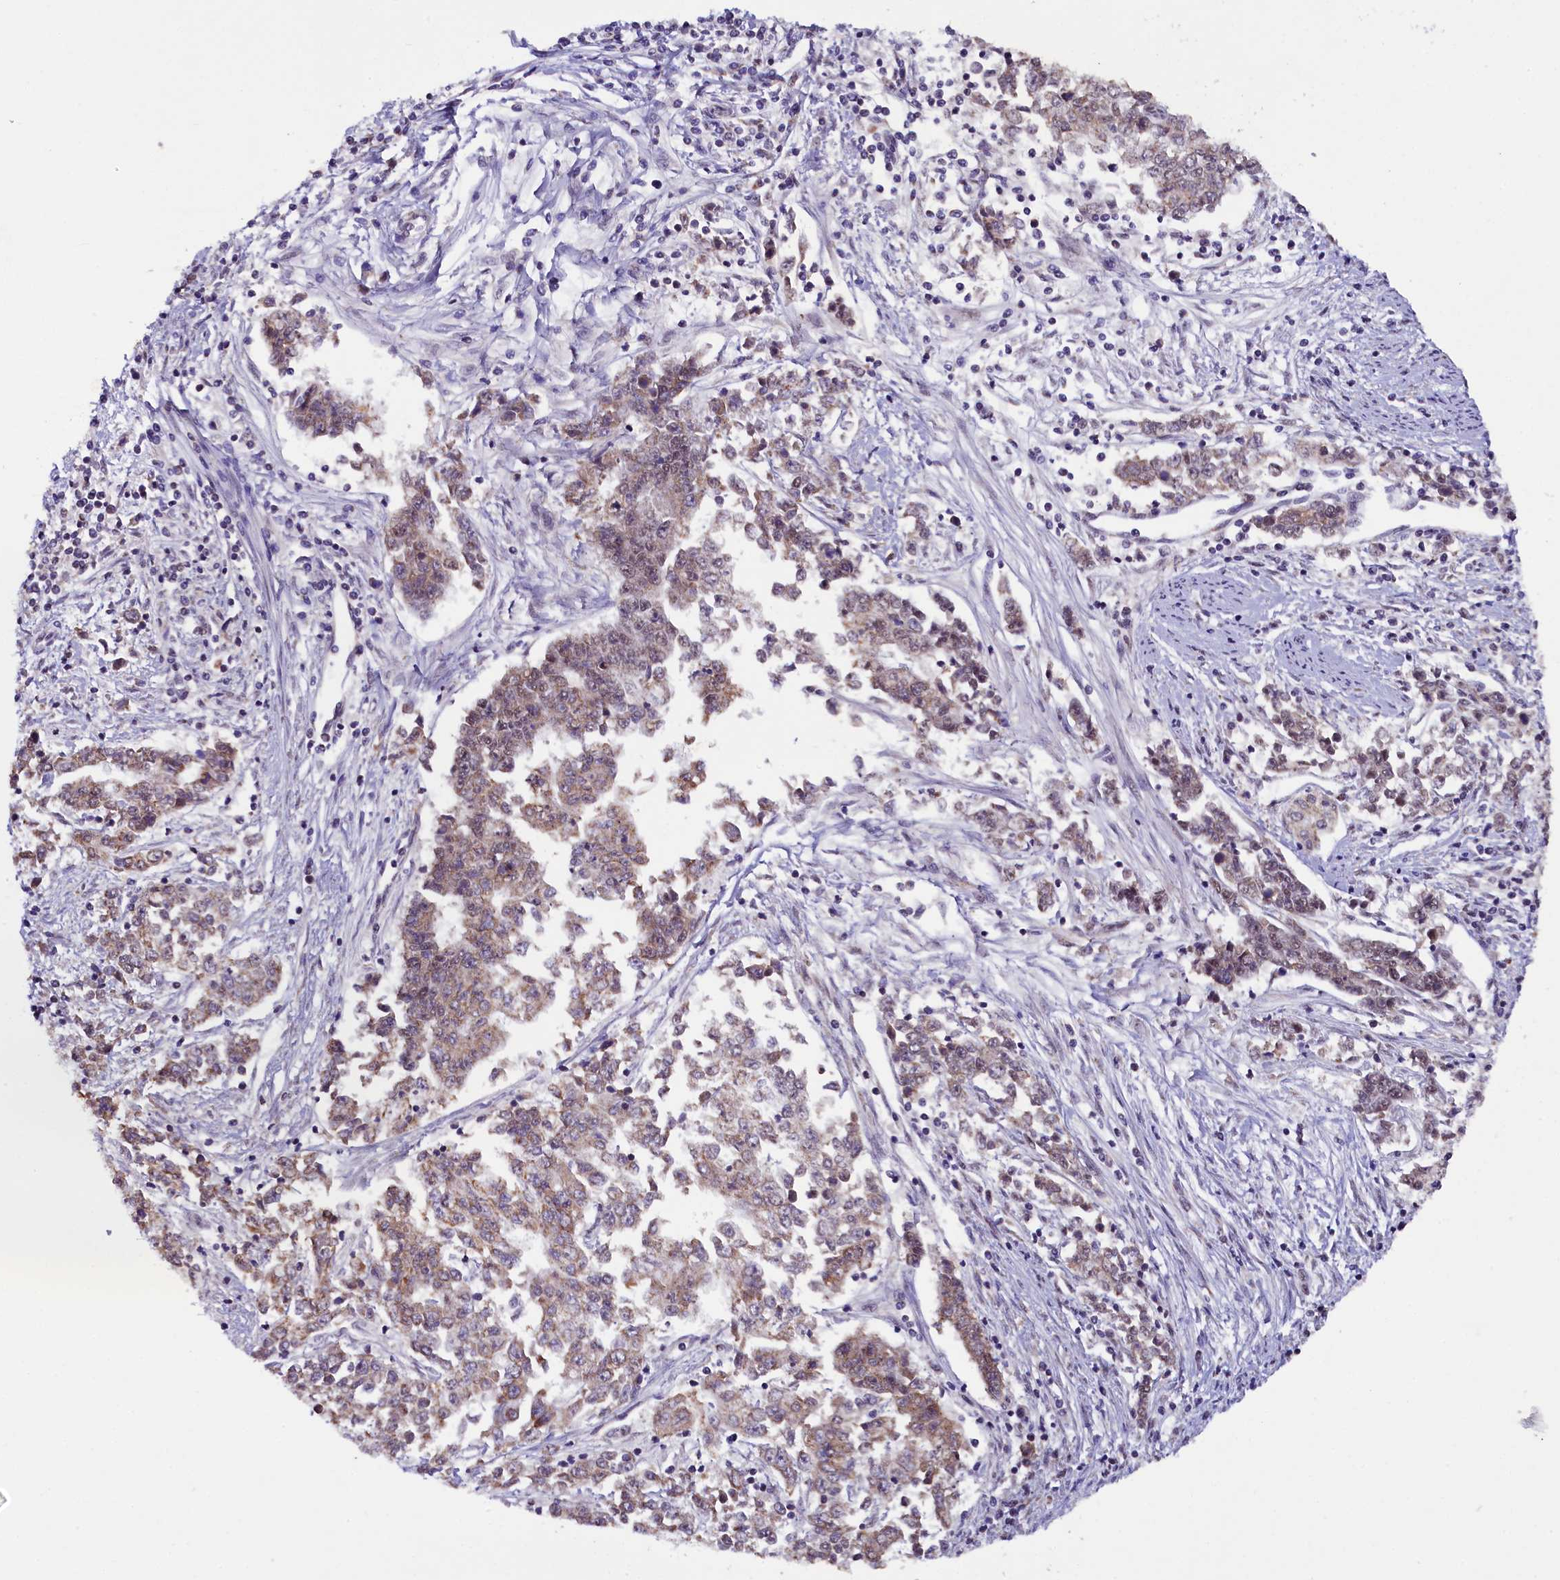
{"staining": {"intensity": "weak", "quantity": ">75%", "location": "cytoplasmic/membranous"}, "tissue": "endometrial cancer", "cell_type": "Tumor cells", "image_type": "cancer", "snomed": [{"axis": "morphology", "description": "Adenocarcinoma, NOS"}, {"axis": "topography", "description": "Endometrium"}], "caption": "Approximately >75% of tumor cells in endometrial cancer show weak cytoplasmic/membranous protein expression as visualized by brown immunohistochemical staining.", "gene": "NCBP1", "patient": {"sex": "female", "age": 50}}